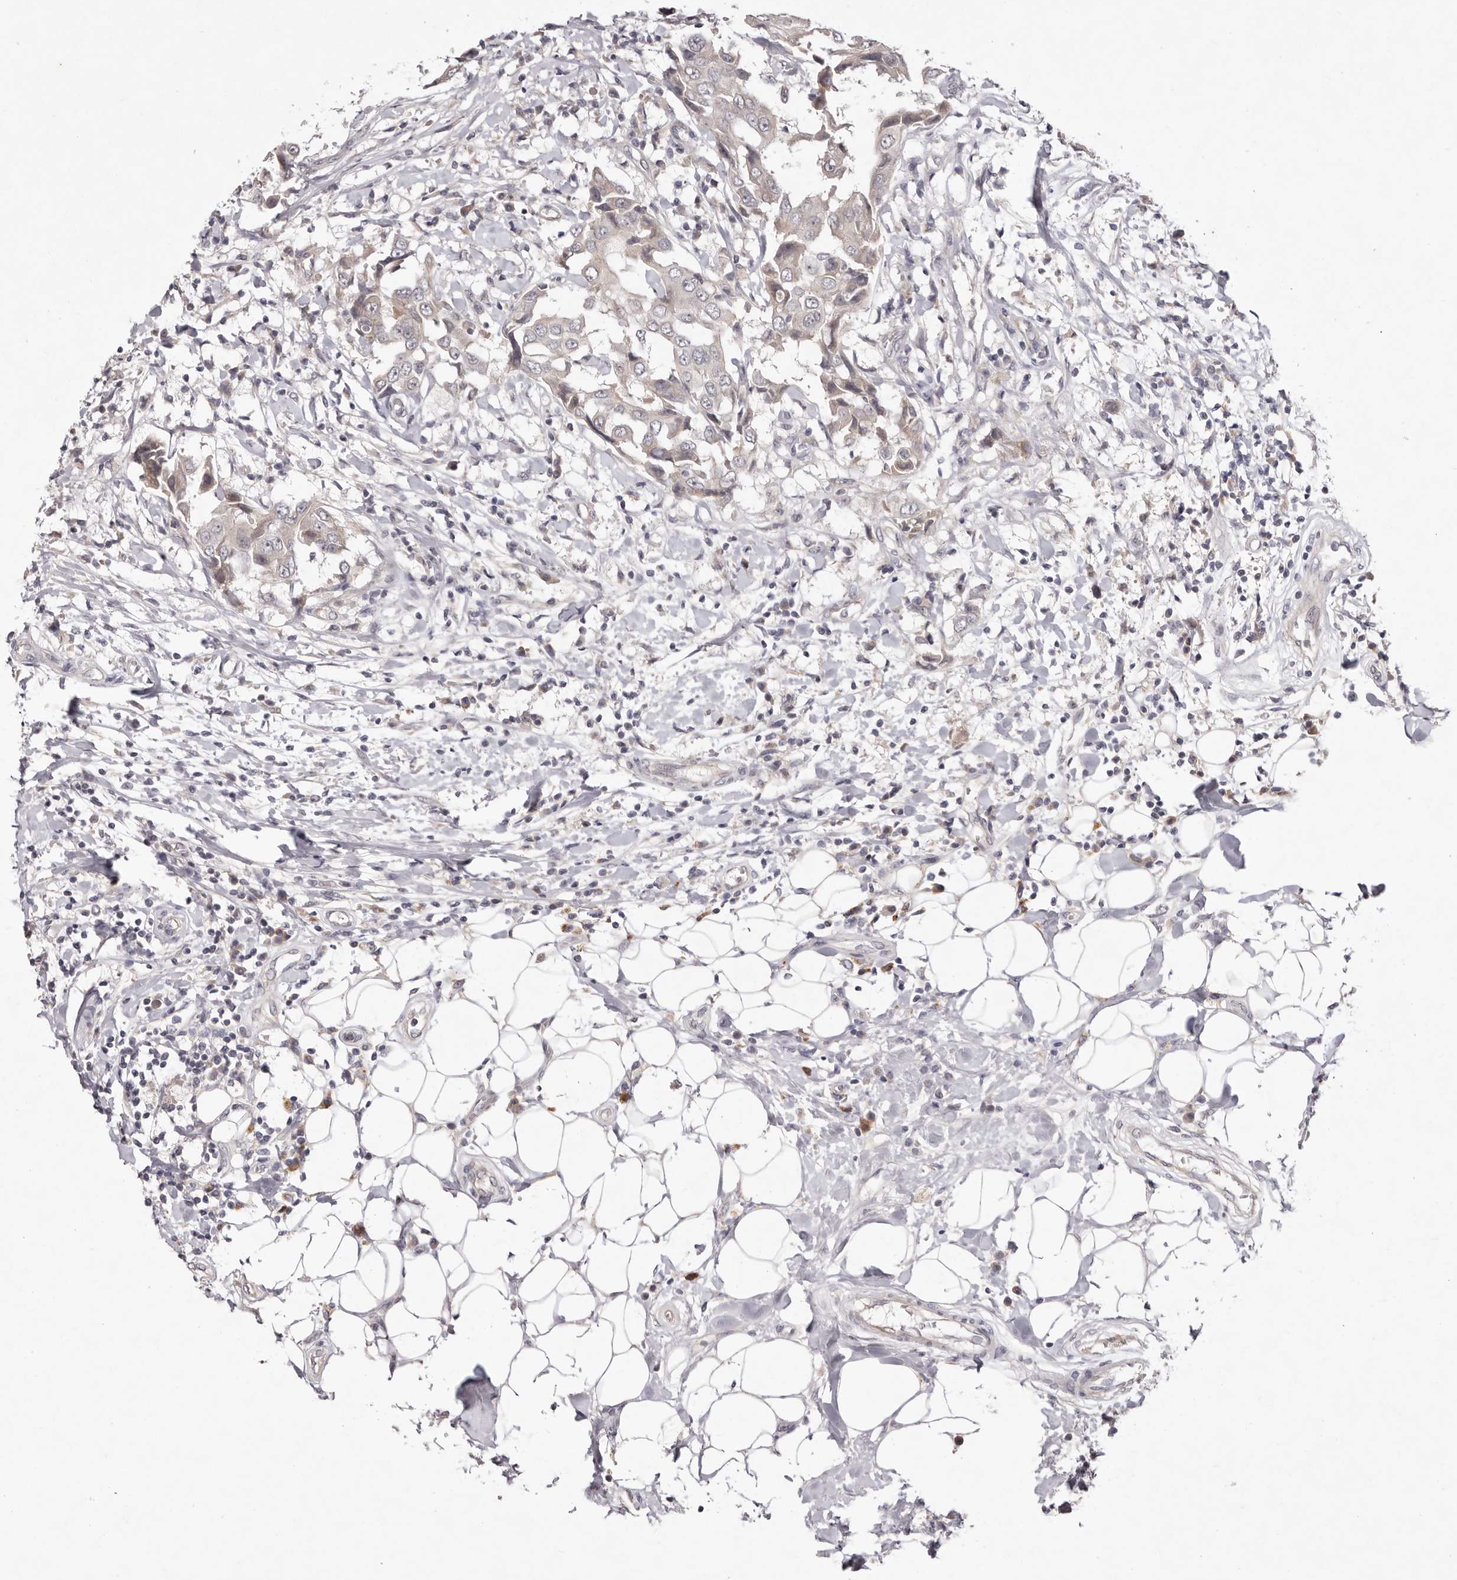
{"staining": {"intensity": "negative", "quantity": "none", "location": "none"}, "tissue": "breast cancer", "cell_type": "Tumor cells", "image_type": "cancer", "snomed": [{"axis": "morphology", "description": "Duct carcinoma"}, {"axis": "topography", "description": "Breast"}], "caption": "Breast infiltrating ductal carcinoma stained for a protein using immunohistochemistry demonstrates no positivity tumor cells.", "gene": "GARNL3", "patient": {"sex": "female", "age": 27}}